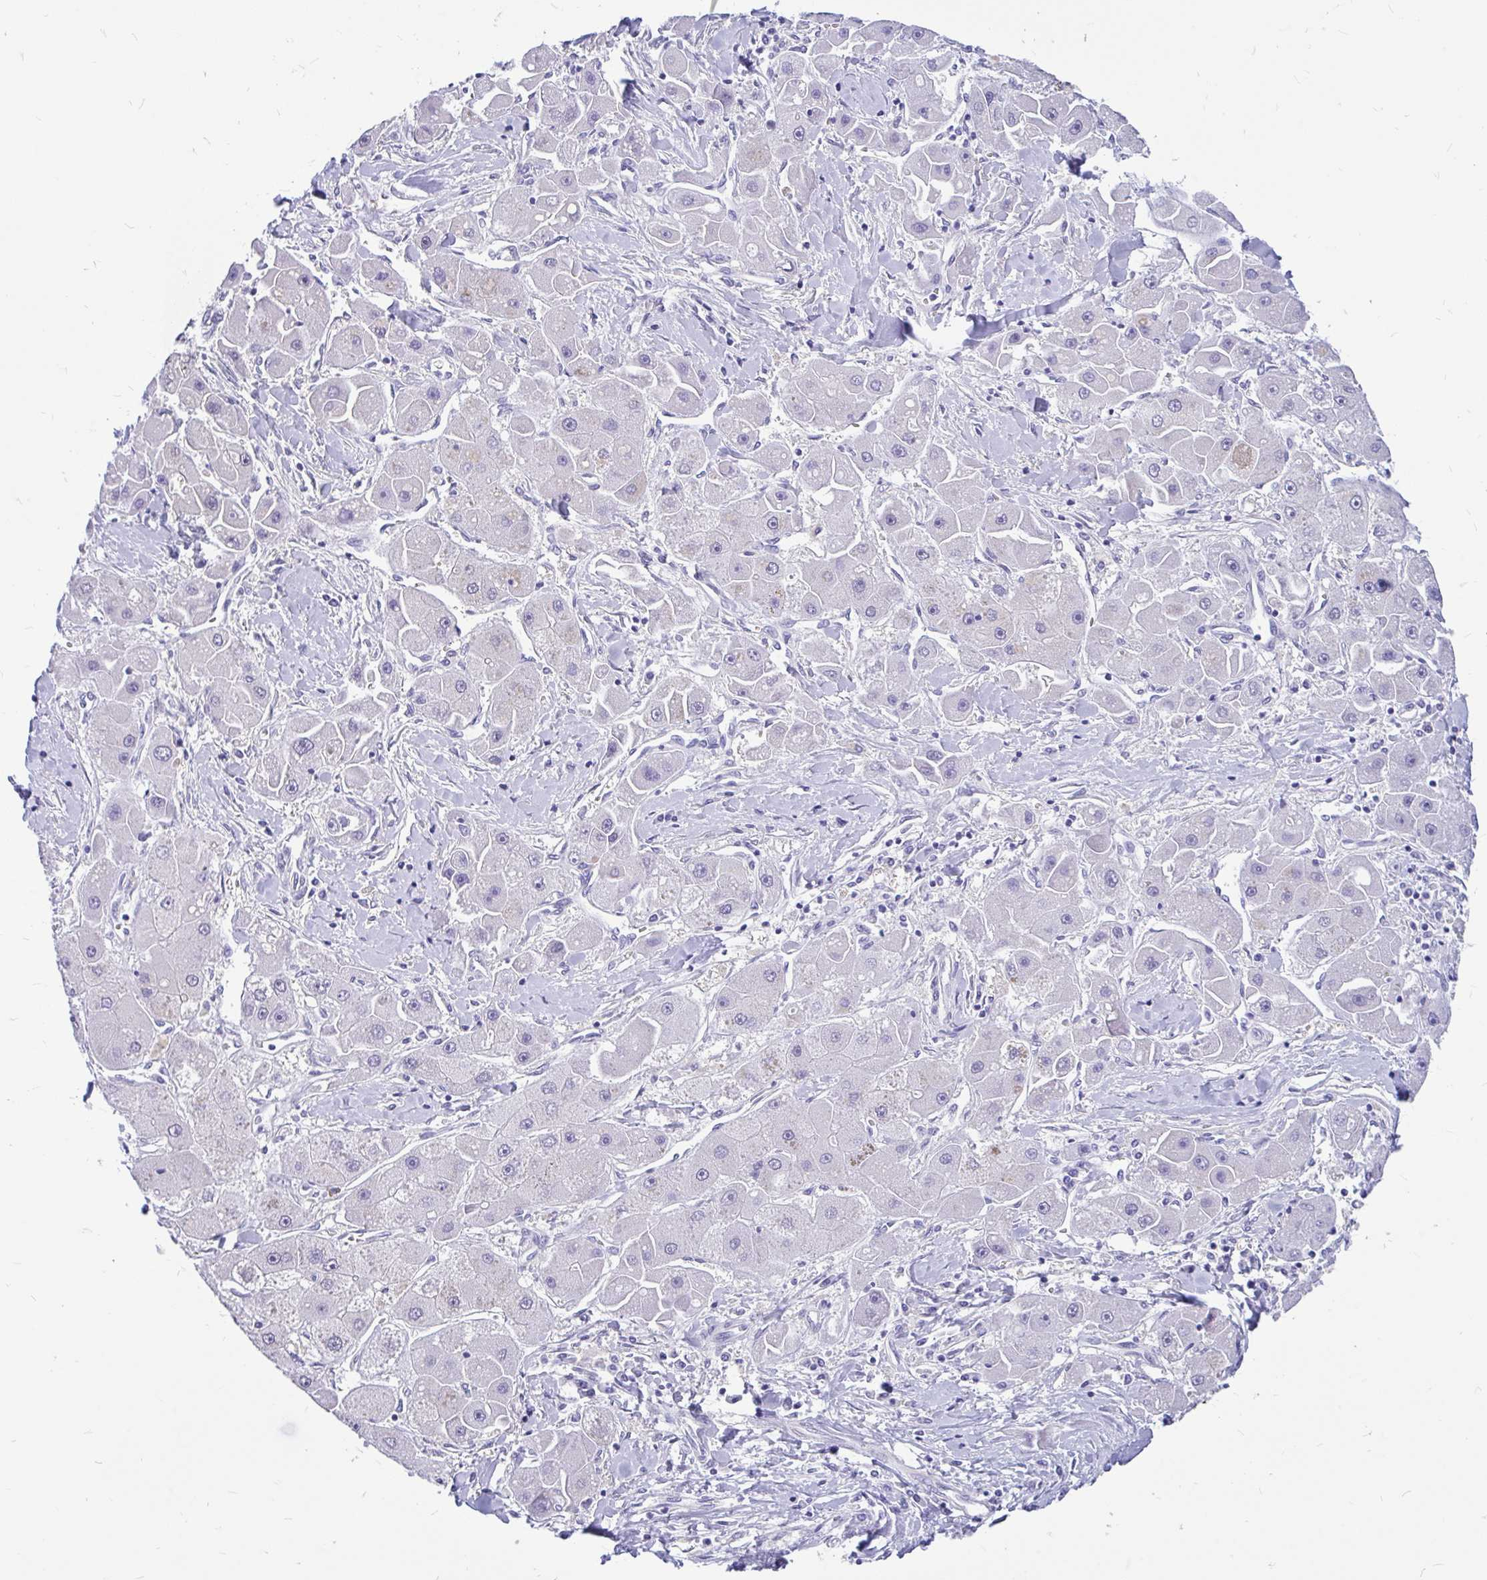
{"staining": {"intensity": "negative", "quantity": "none", "location": "none"}, "tissue": "liver cancer", "cell_type": "Tumor cells", "image_type": "cancer", "snomed": [{"axis": "morphology", "description": "Carcinoma, Hepatocellular, NOS"}, {"axis": "topography", "description": "Liver"}], "caption": "High power microscopy photomicrograph of an IHC photomicrograph of liver cancer (hepatocellular carcinoma), revealing no significant expression in tumor cells.", "gene": "MAP1LC3A", "patient": {"sex": "male", "age": 24}}